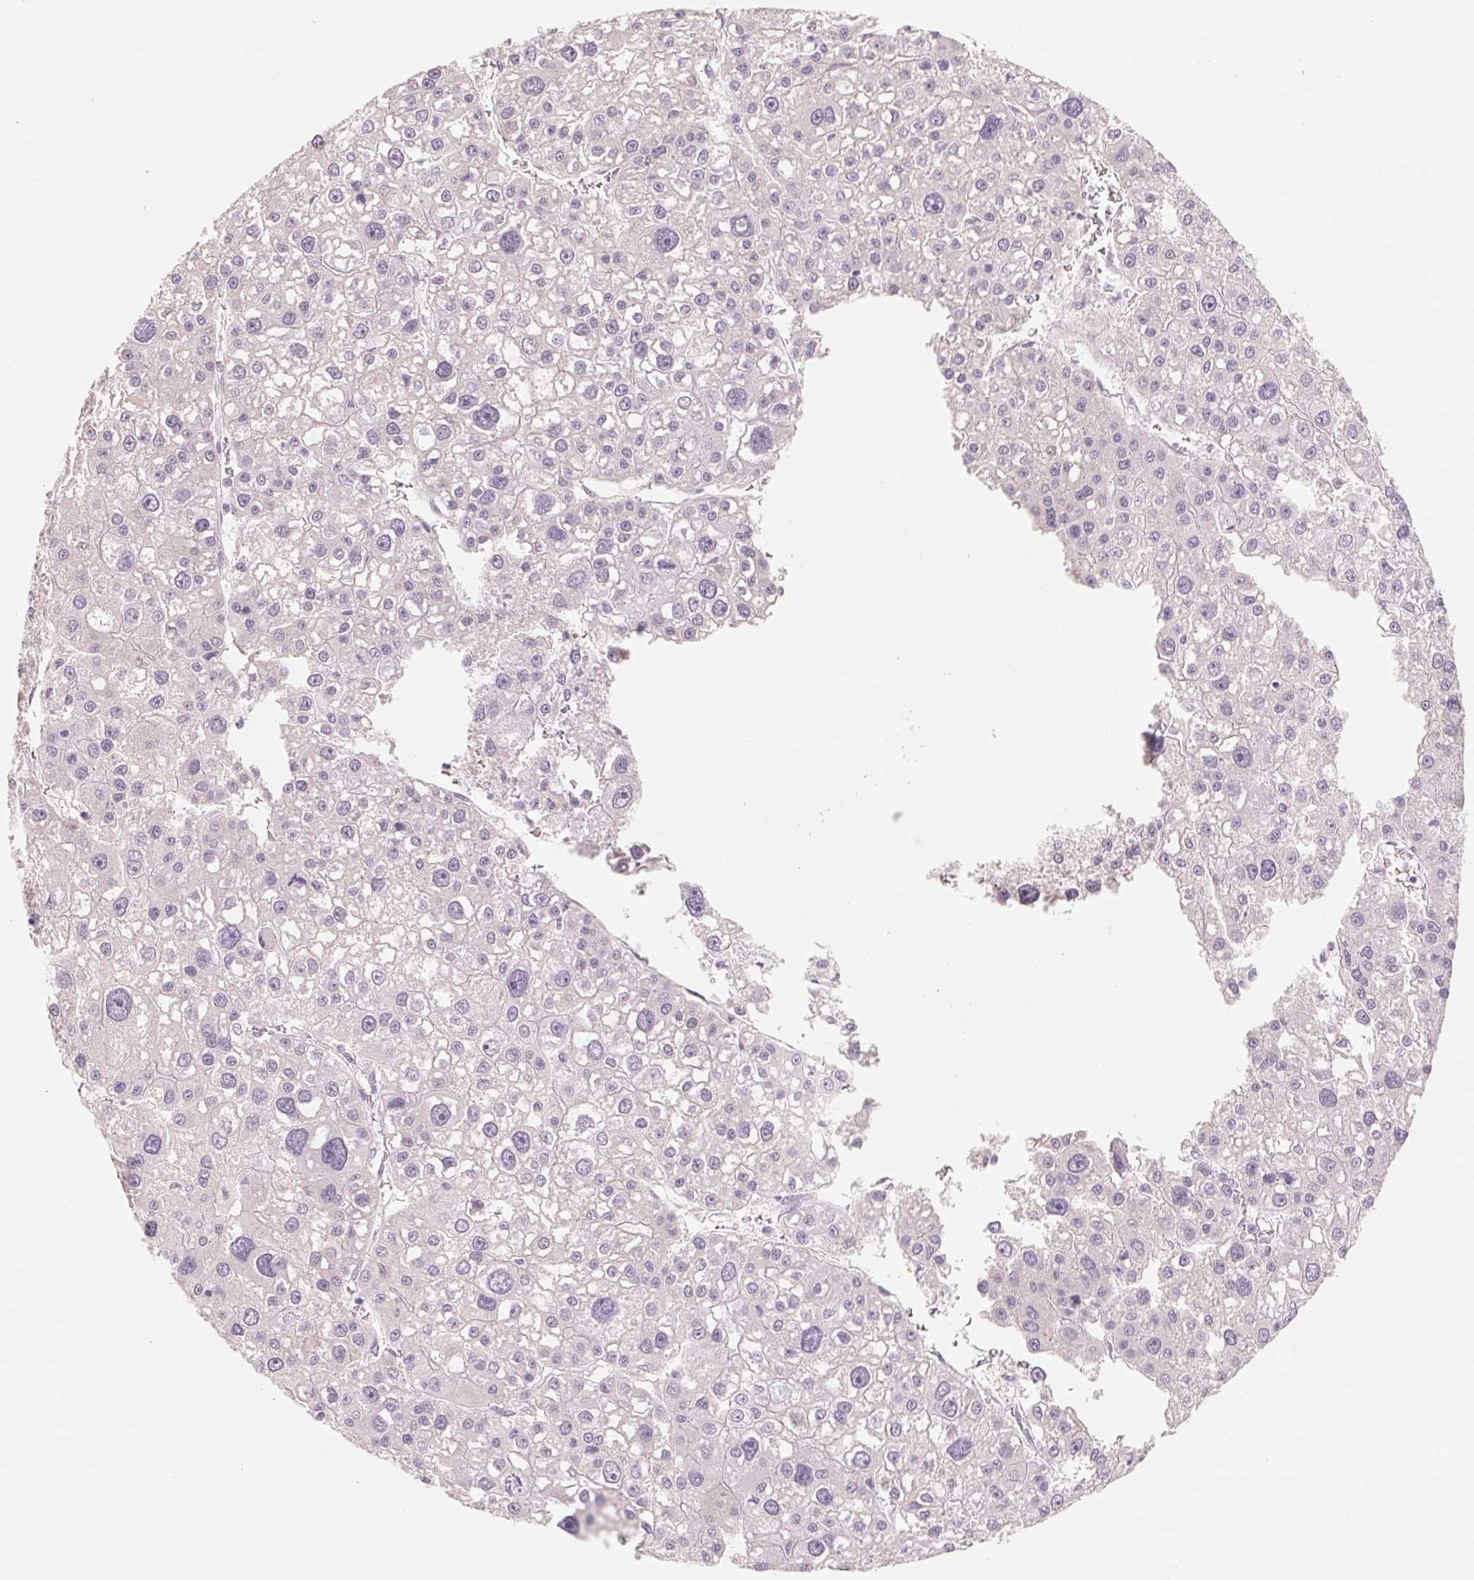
{"staining": {"intensity": "negative", "quantity": "none", "location": "none"}, "tissue": "liver cancer", "cell_type": "Tumor cells", "image_type": "cancer", "snomed": [{"axis": "morphology", "description": "Carcinoma, Hepatocellular, NOS"}, {"axis": "topography", "description": "Liver"}], "caption": "A photomicrograph of human liver hepatocellular carcinoma is negative for staining in tumor cells. (Stains: DAB IHC with hematoxylin counter stain, Microscopy: brightfield microscopy at high magnification).", "gene": "CFHR2", "patient": {"sex": "male", "age": 73}}